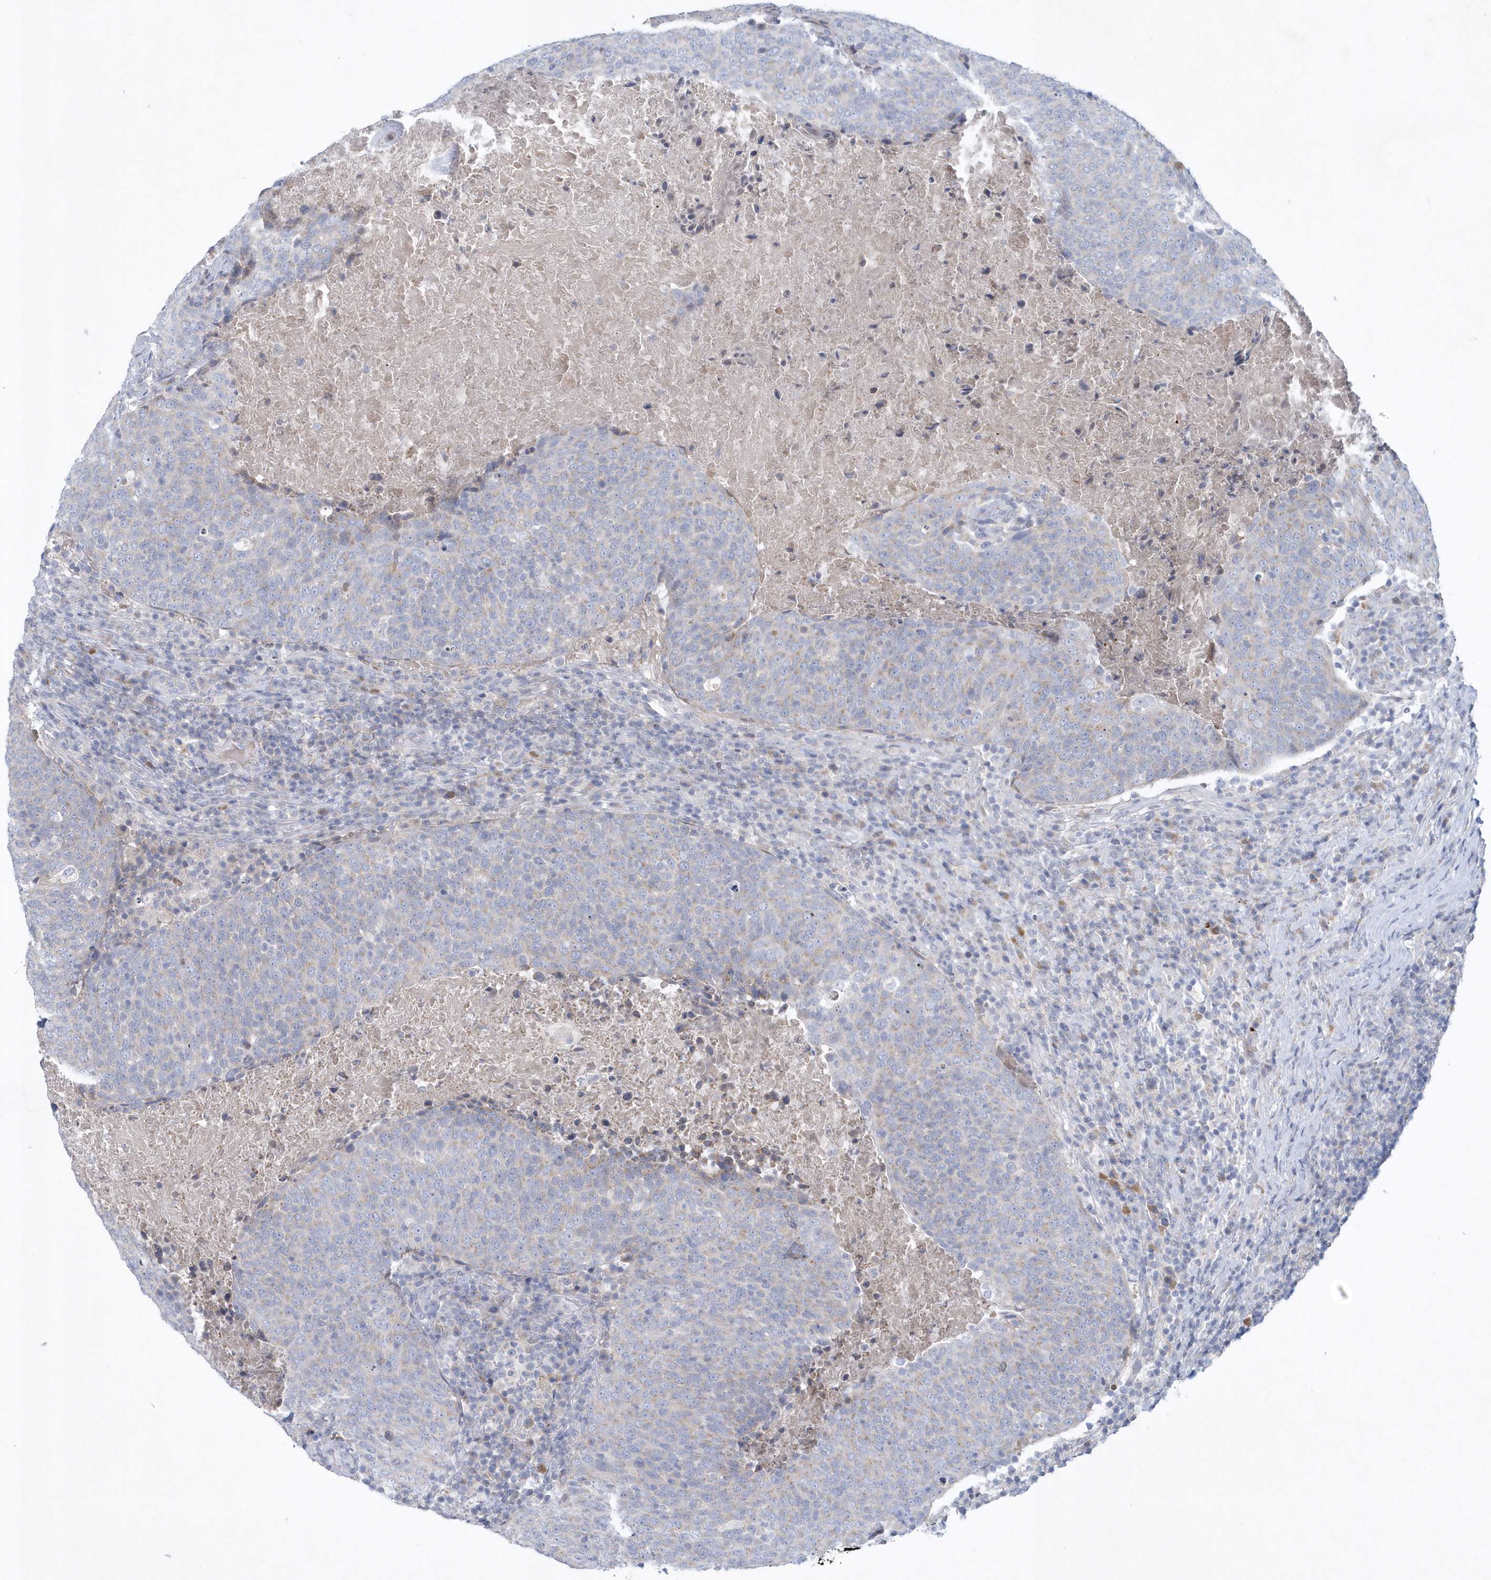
{"staining": {"intensity": "negative", "quantity": "none", "location": "none"}, "tissue": "head and neck cancer", "cell_type": "Tumor cells", "image_type": "cancer", "snomed": [{"axis": "morphology", "description": "Squamous cell carcinoma, NOS"}, {"axis": "morphology", "description": "Squamous cell carcinoma, metastatic, NOS"}, {"axis": "topography", "description": "Lymph node"}, {"axis": "topography", "description": "Head-Neck"}], "caption": "Image shows no significant protein staining in tumor cells of squamous cell carcinoma (head and neck).", "gene": "NIPAL1", "patient": {"sex": "male", "age": 62}}